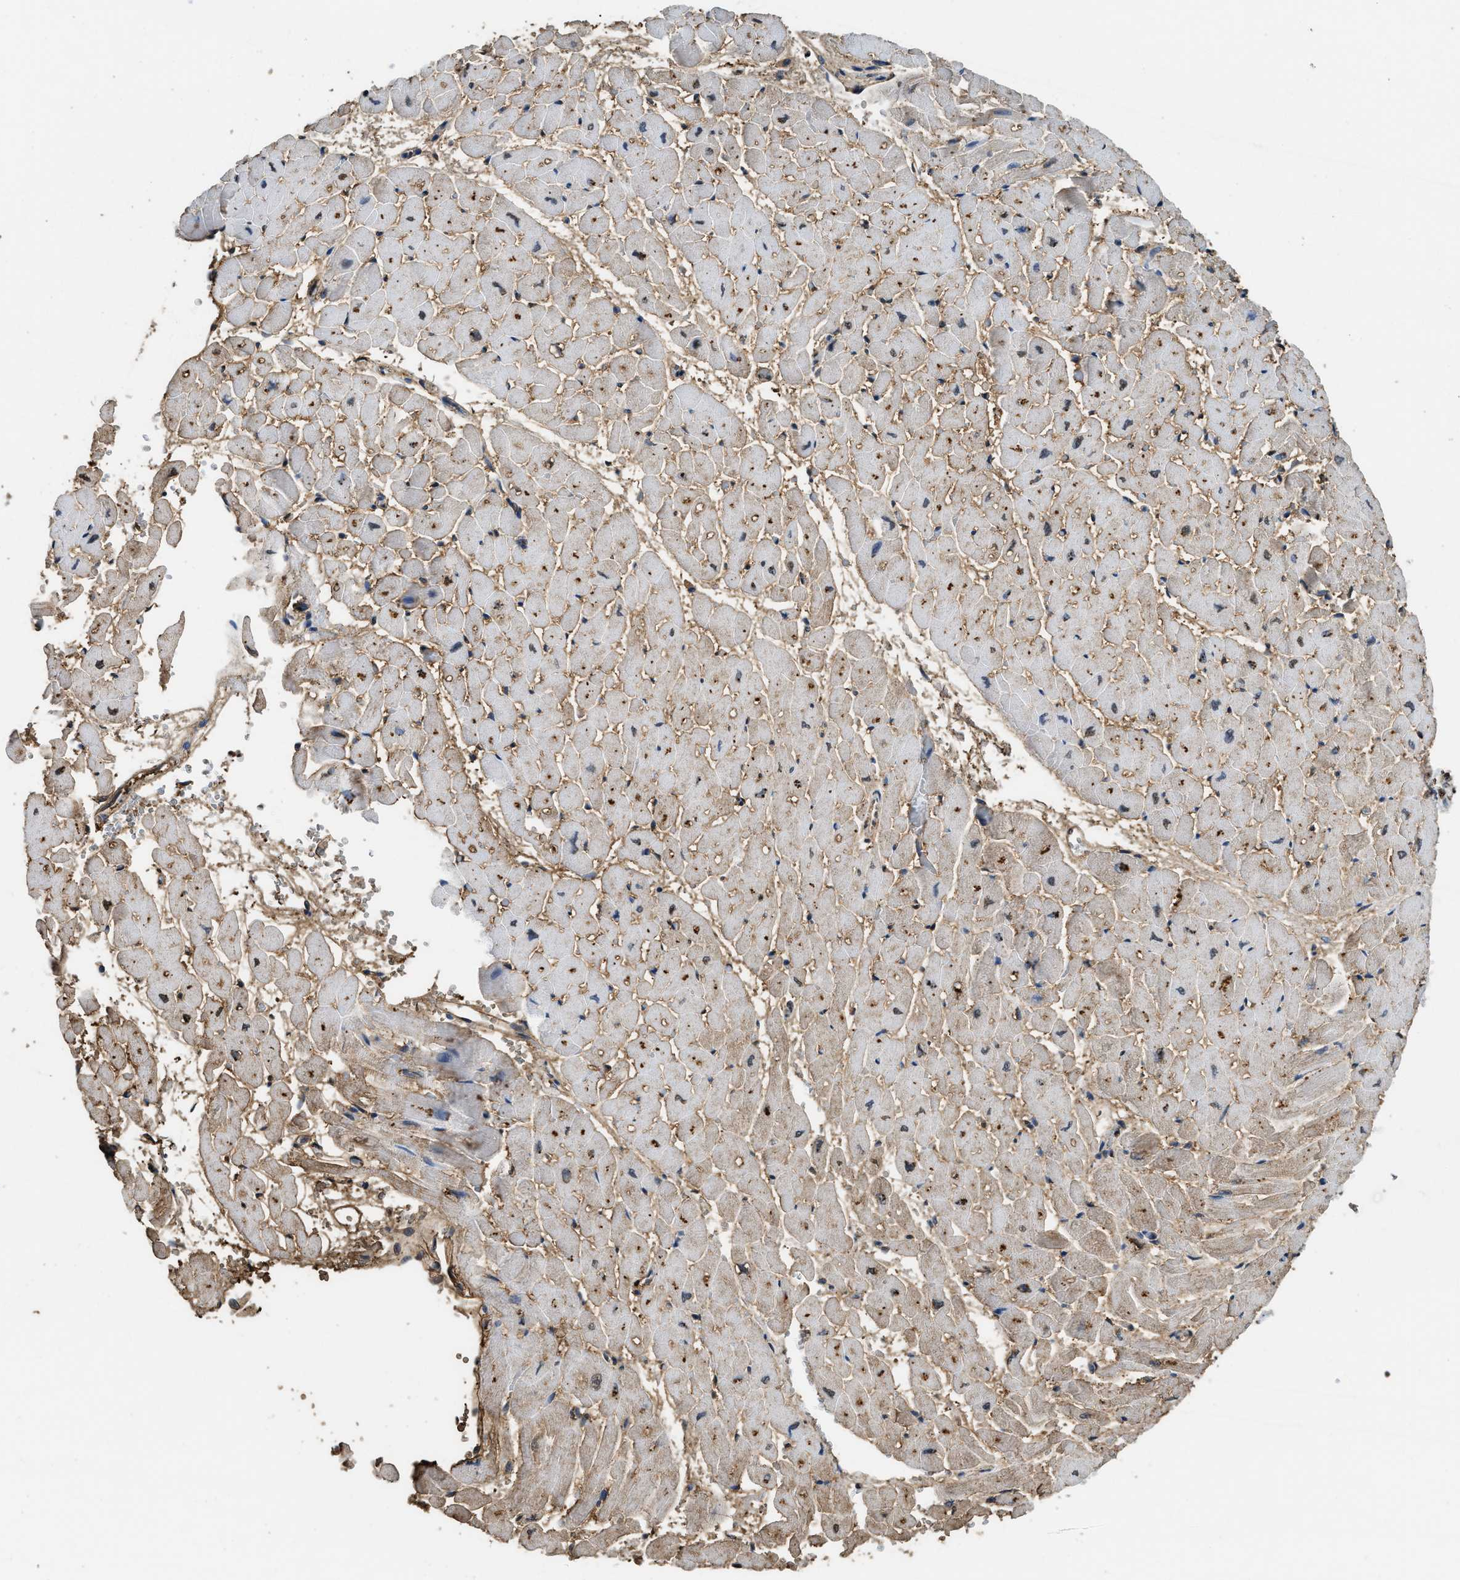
{"staining": {"intensity": "moderate", "quantity": "25%-75%", "location": "cytoplasmic/membranous,nuclear"}, "tissue": "heart muscle", "cell_type": "Cardiomyocytes", "image_type": "normal", "snomed": [{"axis": "morphology", "description": "Normal tissue, NOS"}, {"axis": "topography", "description": "Heart"}], "caption": "Immunohistochemistry (IHC) of benign human heart muscle demonstrates medium levels of moderate cytoplasmic/membranous,nuclear positivity in approximately 25%-75% of cardiomyocytes.", "gene": "GAPDH", "patient": {"sex": "male", "age": 45}}